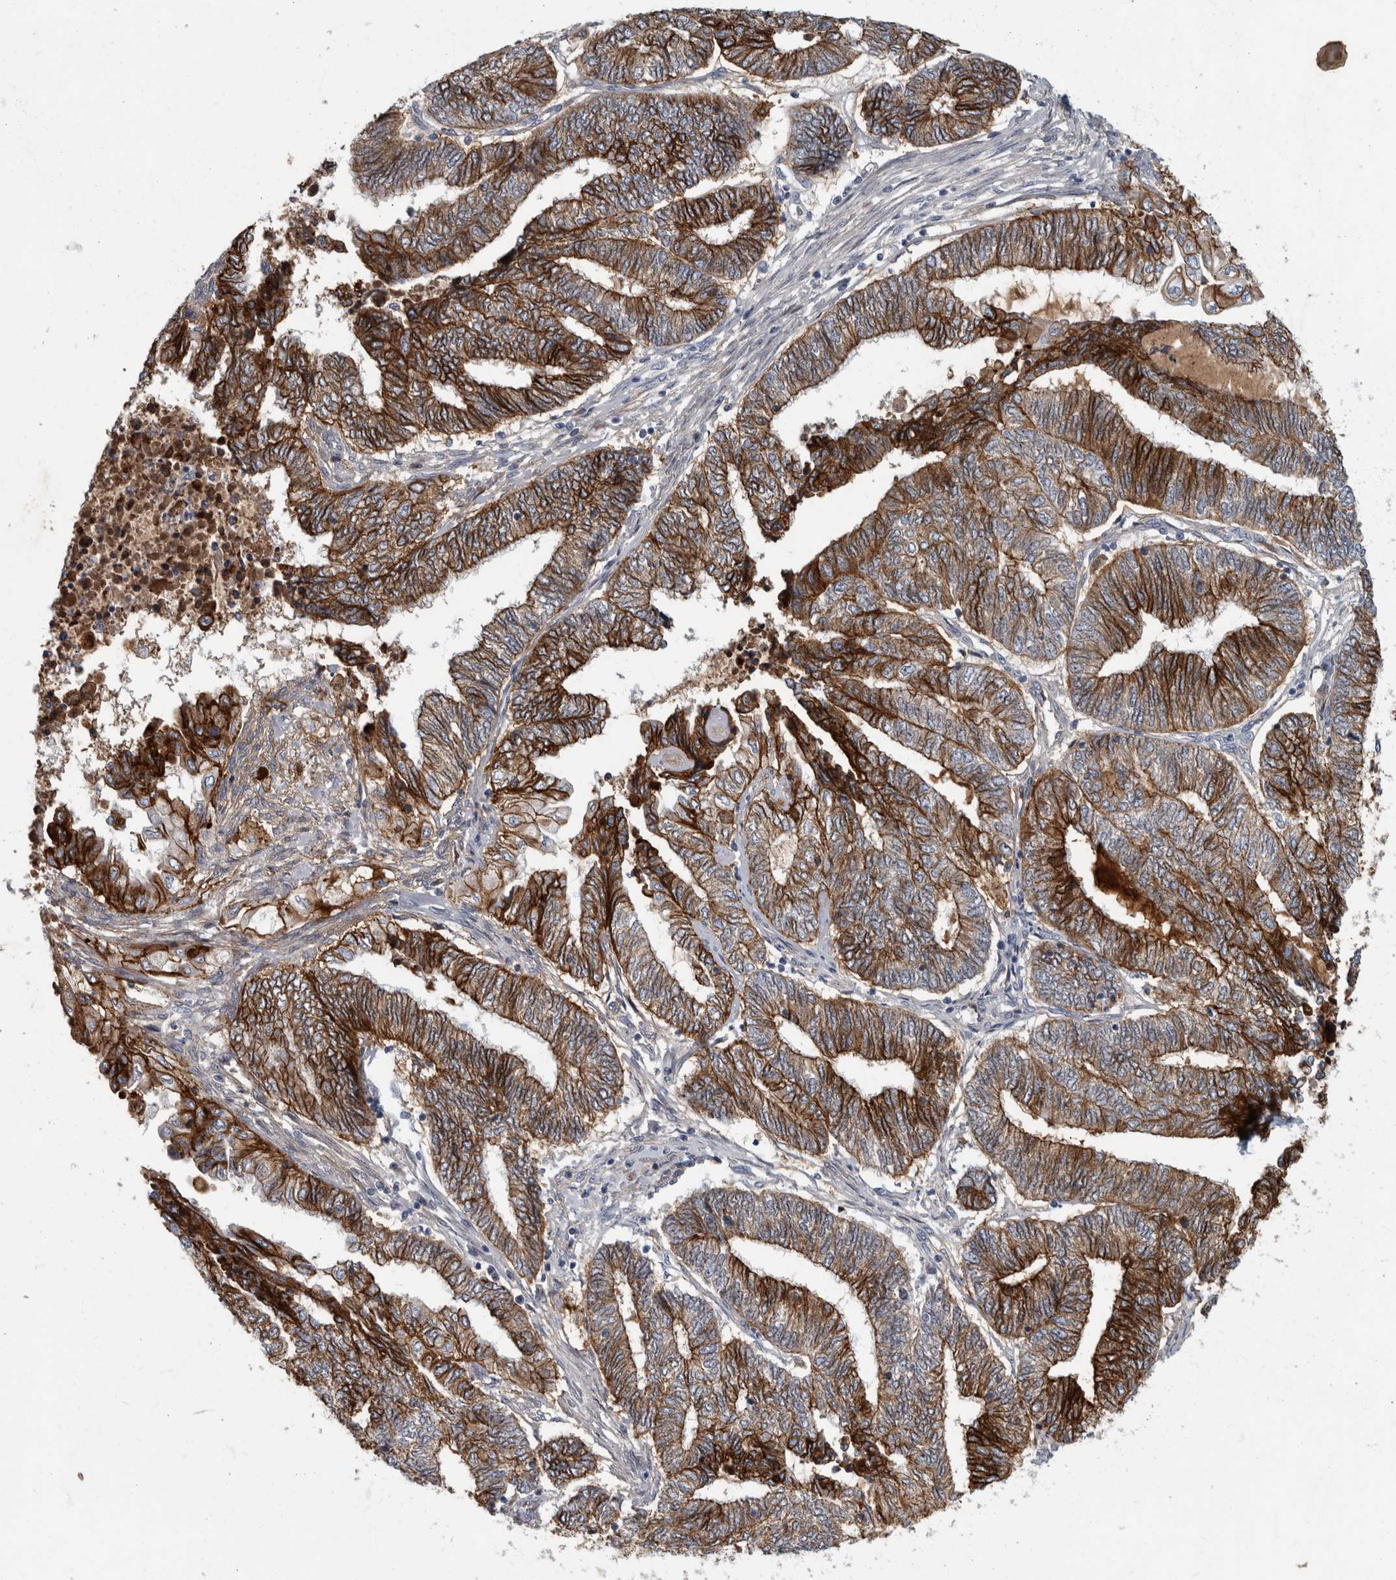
{"staining": {"intensity": "strong", "quantity": ">75%", "location": "cytoplasmic/membranous"}, "tissue": "endometrial cancer", "cell_type": "Tumor cells", "image_type": "cancer", "snomed": [{"axis": "morphology", "description": "Adenocarcinoma, NOS"}, {"axis": "topography", "description": "Uterus"}, {"axis": "topography", "description": "Endometrium"}], "caption": "High-magnification brightfield microscopy of endometrial cancer (adenocarcinoma) stained with DAB (brown) and counterstained with hematoxylin (blue). tumor cells exhibit strong cytoplasmic/membranous positivity is appreciated in about>75% of cells.", "gene": "DSG2", "patient": {"sex": "female", "age": 70}}